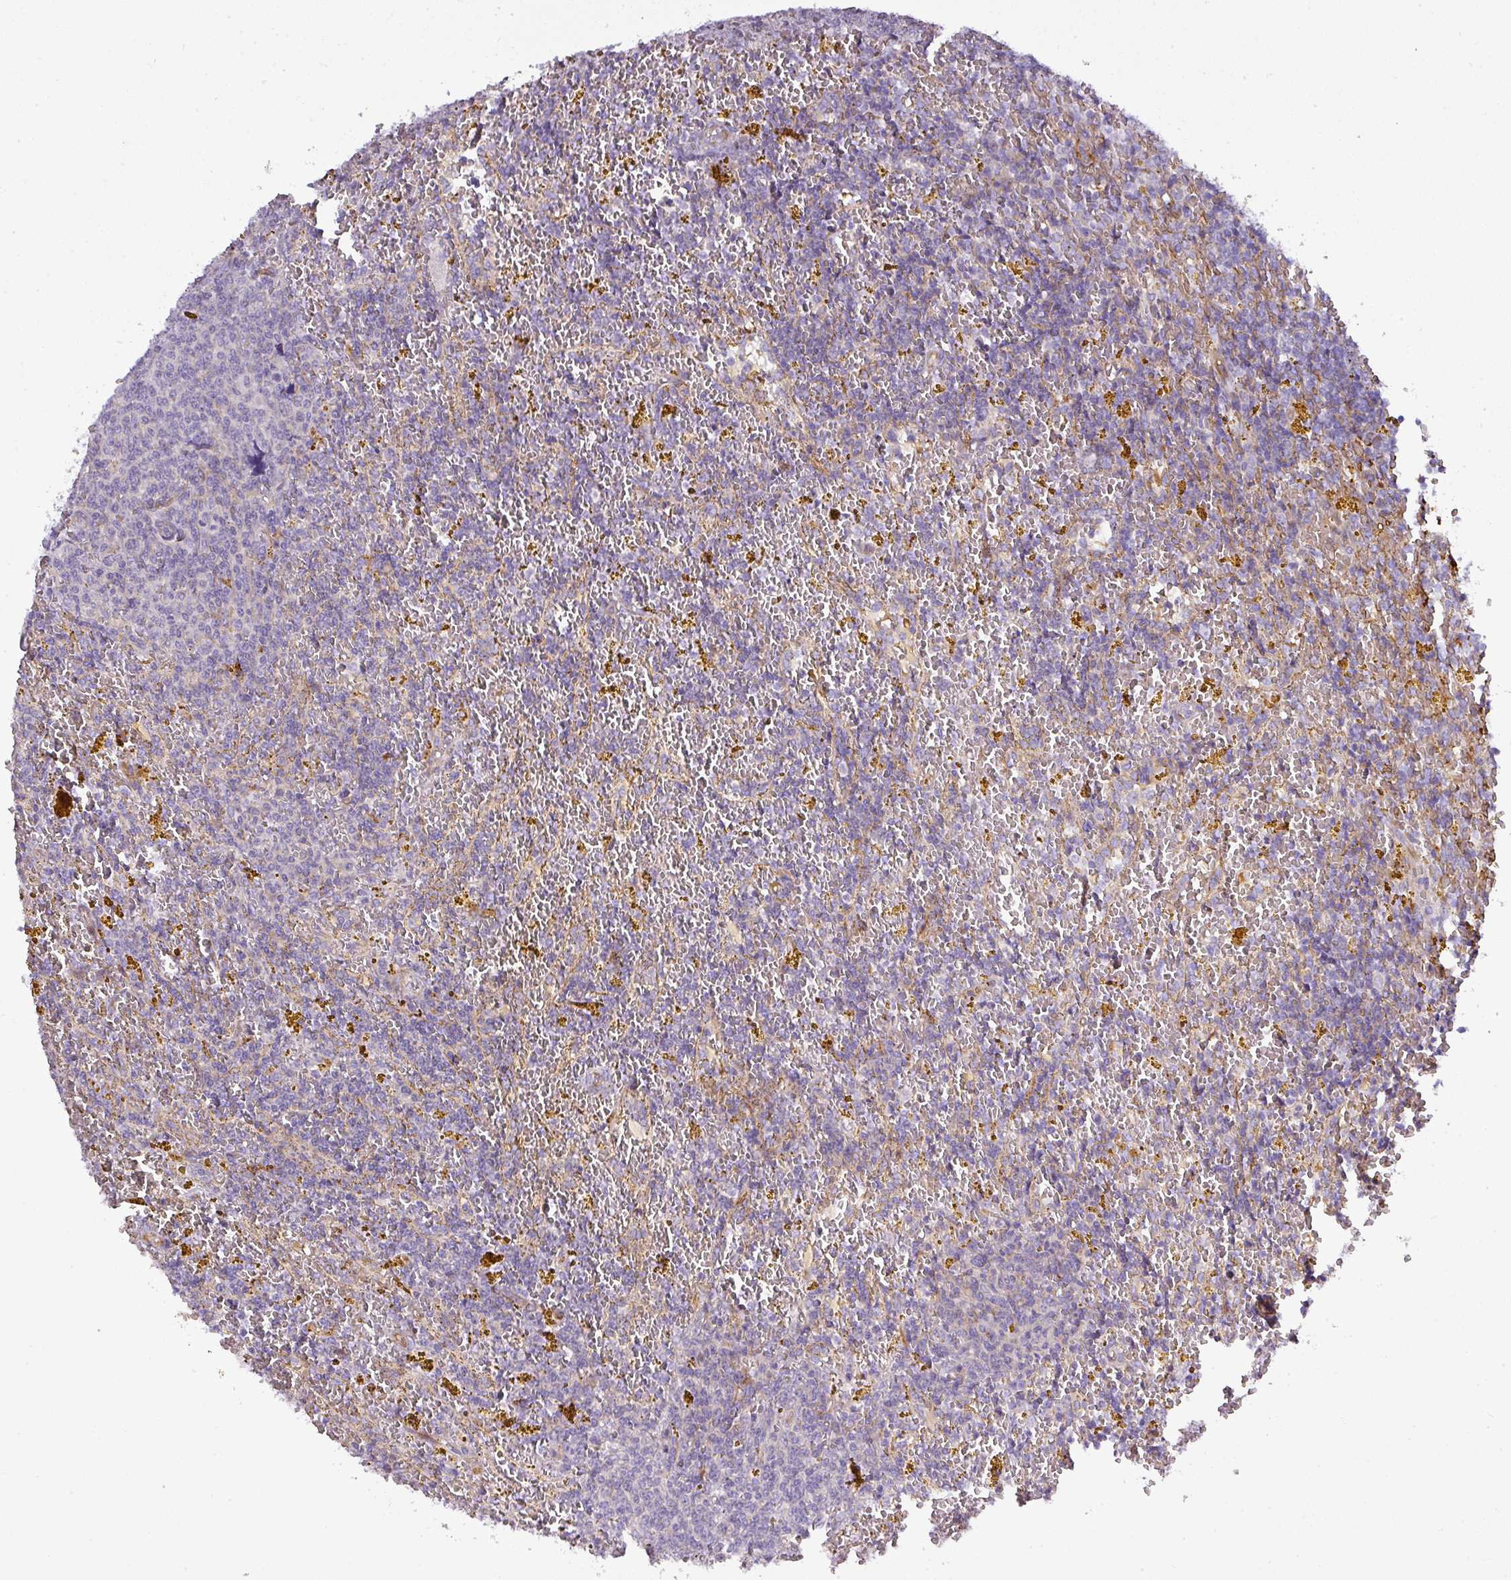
{"staining": {"intensity": "negative", "quantity": "none", "location": "none"}, "tissue": "lymphoma", "cell_type": "Tumor cells", "image_type": "cancer", "snomed": [{"axis": "morphology", "description": "Malignant lymphoma, non-Hodgkin's type, Low grade"}, {"axis": "topography", "description": "Spleen"}, {"axis": "topography", "description": "Lymph node"}], "caption": "Tumor cells show no significant protein expression in low-grade malignant lymphoma, non-Hodgkin's type.", "gene": "ATP6V1F", "patient": {"sex": "female", "age": 66}}